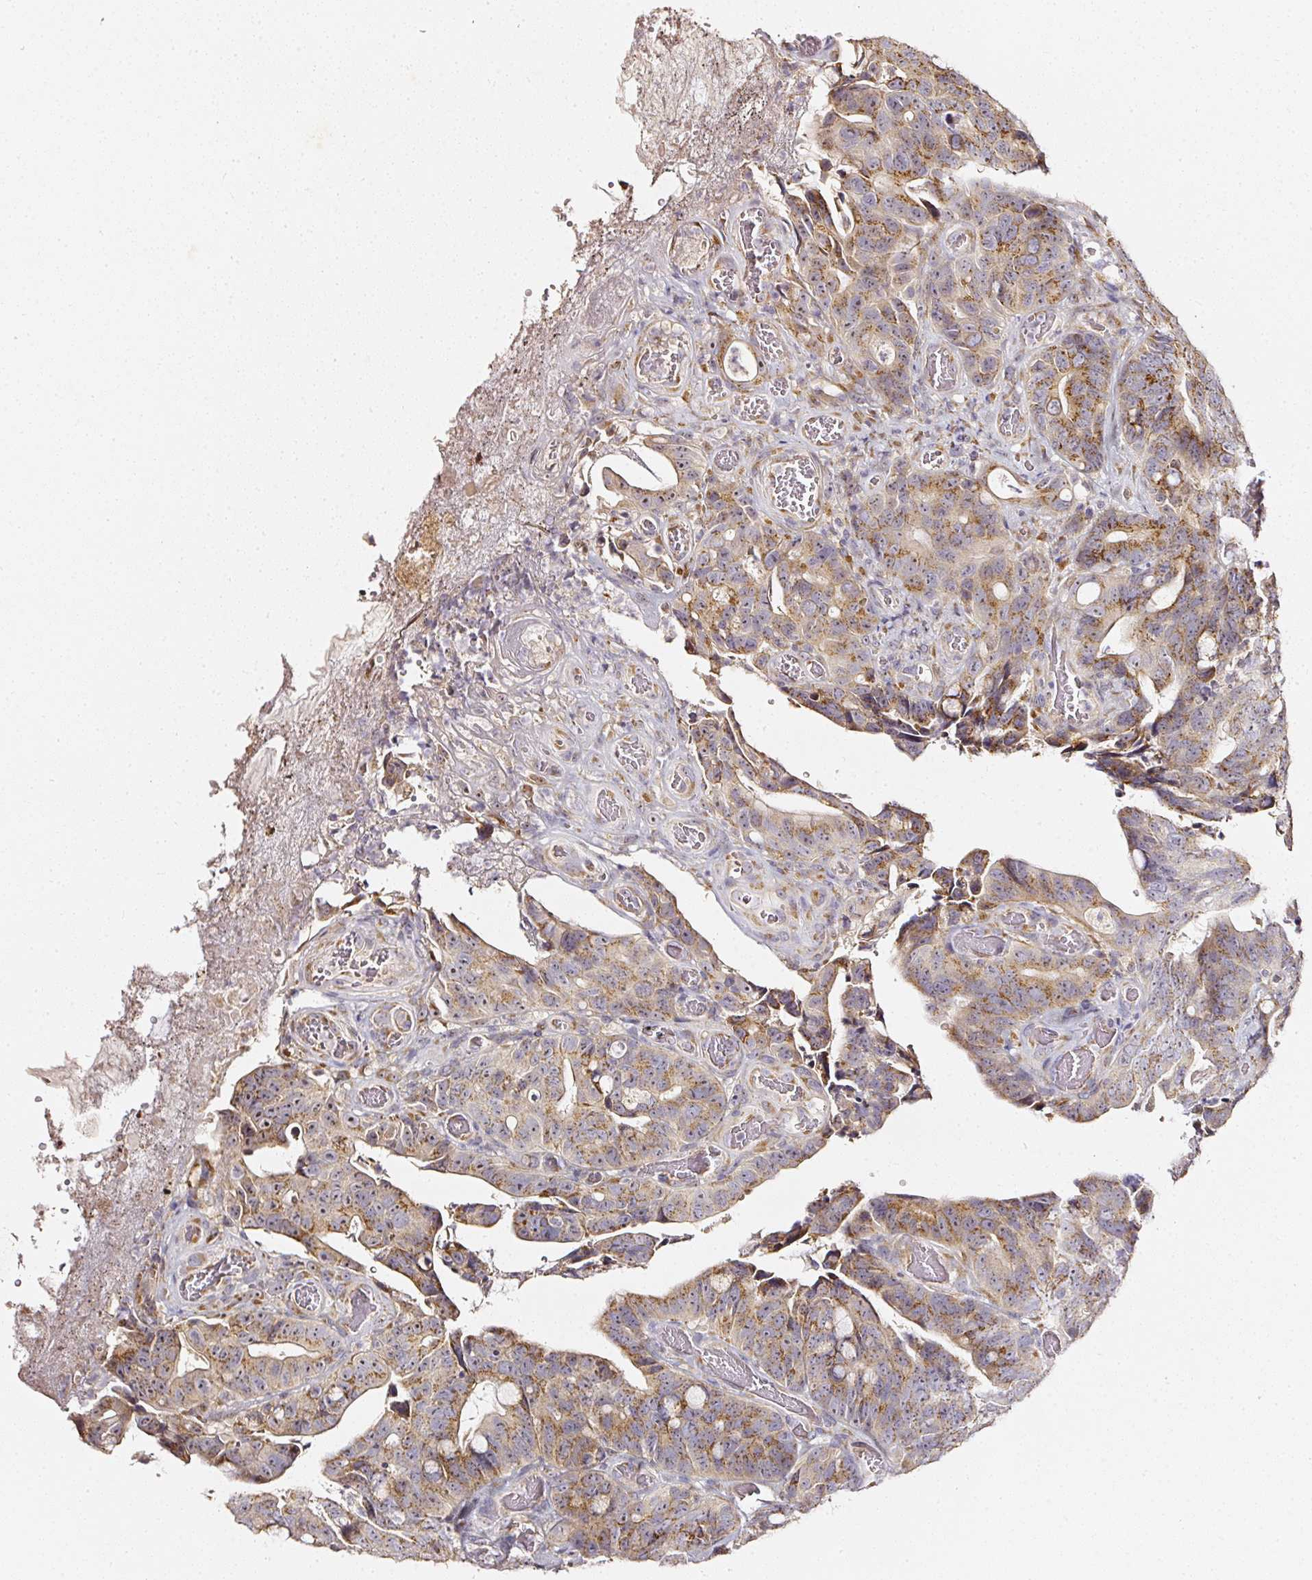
{"staining": {"intensity": "moderate", "quantity": ">75%", "location": "cytoplasmic/membranous"}, "tissue": "colorectal cancer", "cell_type": "Tumor cells", "image_type": "cancer", "snomed": [{"axis": "morphology", "description": "Adenocarcinoma, NOS"}, {"axis": "topography", "description": "Colon"}], "caption": "Human adenocarcinoma (colorectal) stained for a protein (brown) reveals moderate cytoplasmic/membranous positive positivity in about >75% of tumor cells.", "gene": "NTRK1", "patient": {"sex": "female", "age": 82}}